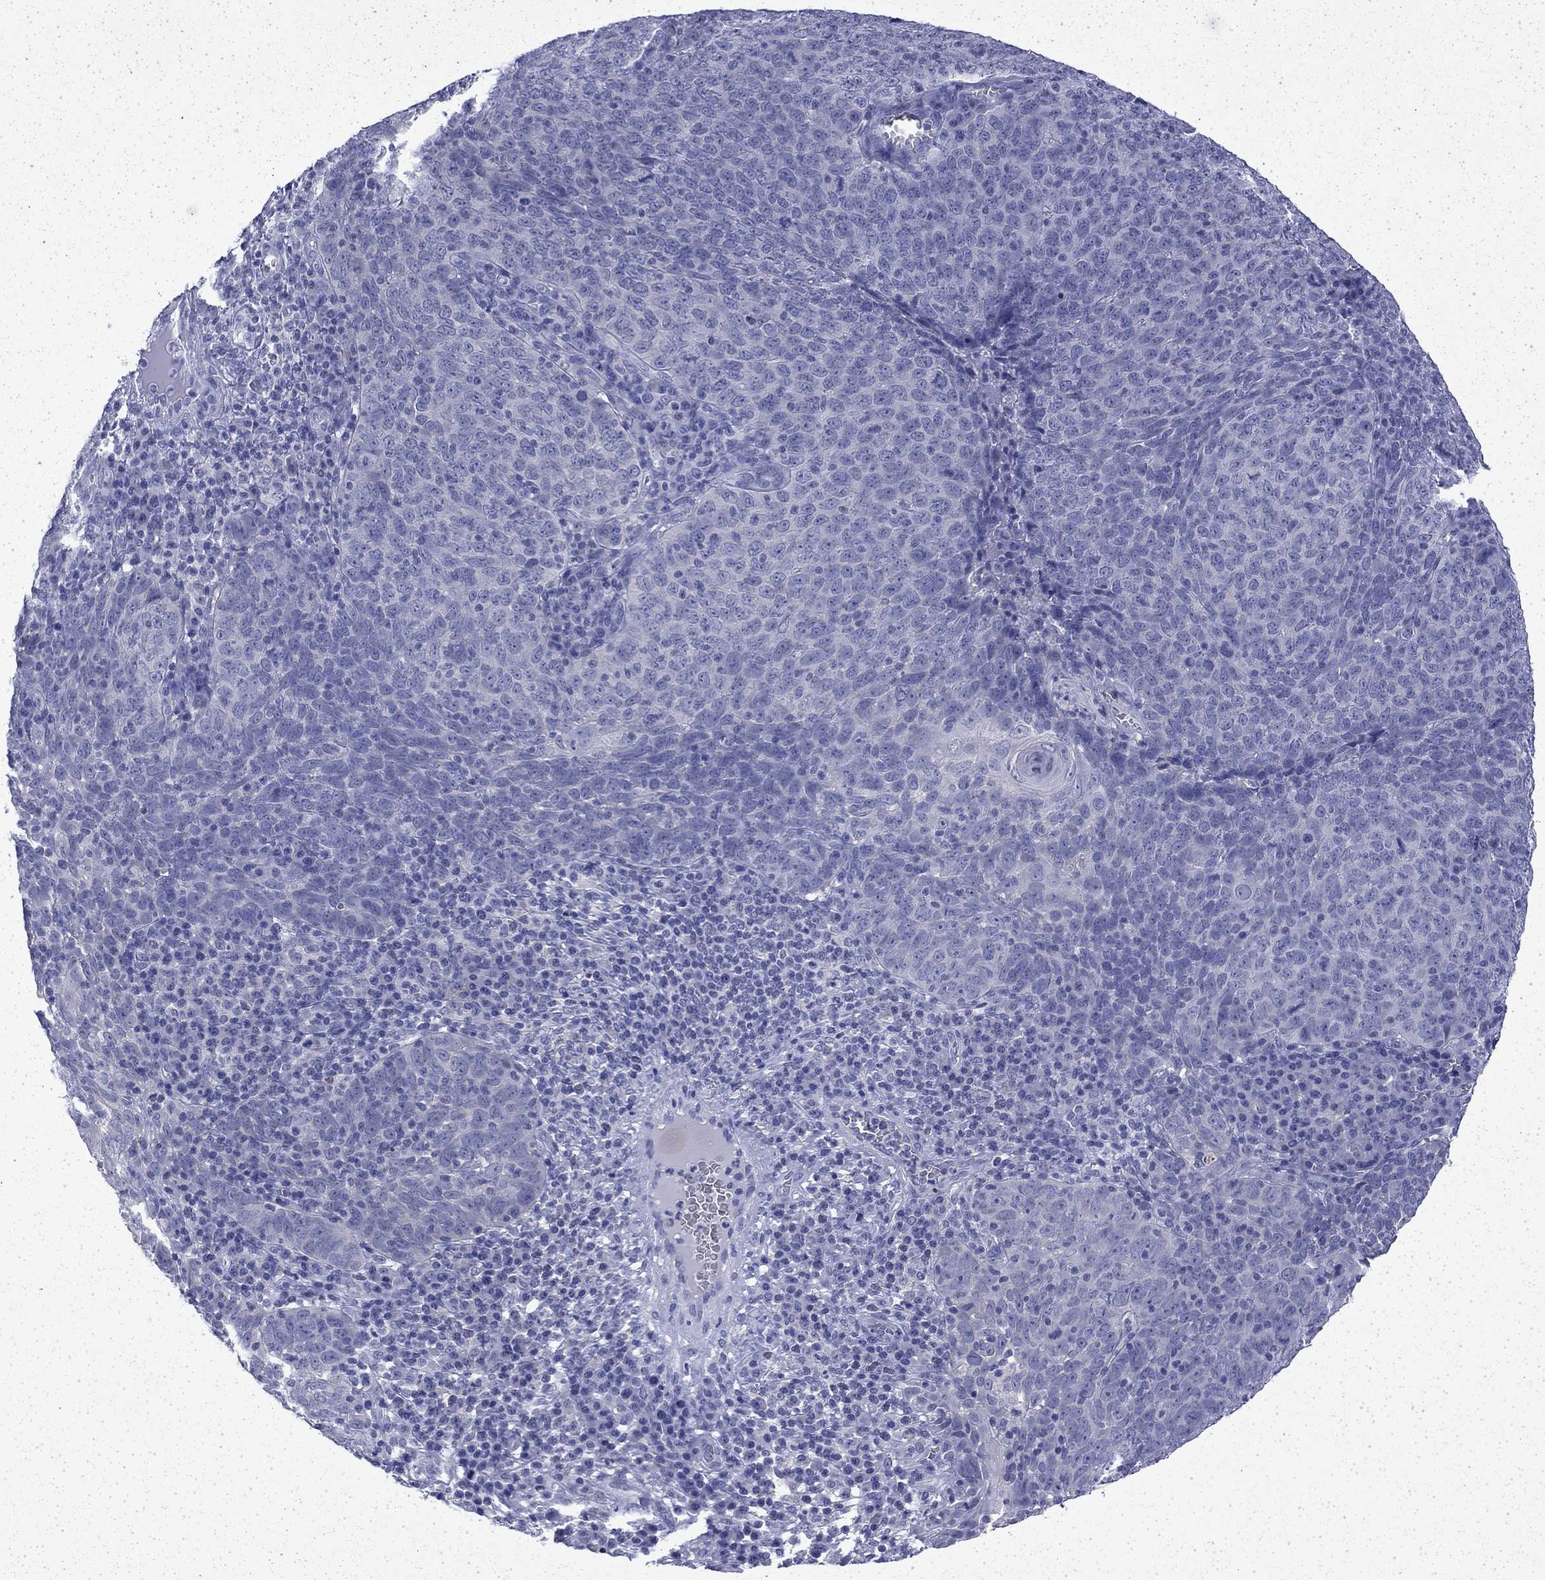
{"staining": {"intensity": "negative", "quantity": "none", "location": "none"}, "tissue": "skin cancer", "cell_type": "Tumor cells", "image_type": "cancer", "snomed": [{"axis": "morphology", "description": "Squamous cell carcinoma, NOS"}, {"axis": "topography", "description": "Skin"}, {"axis": "topography", "description": "Anal"}], "caption": "An immunohistochemistry (IHC) micrograph of skin cancer is shown. There is no staining in tumor cells of skin cancer.", "gene": "ENPP6", "patient": {"sex": "female", "age": 51}}